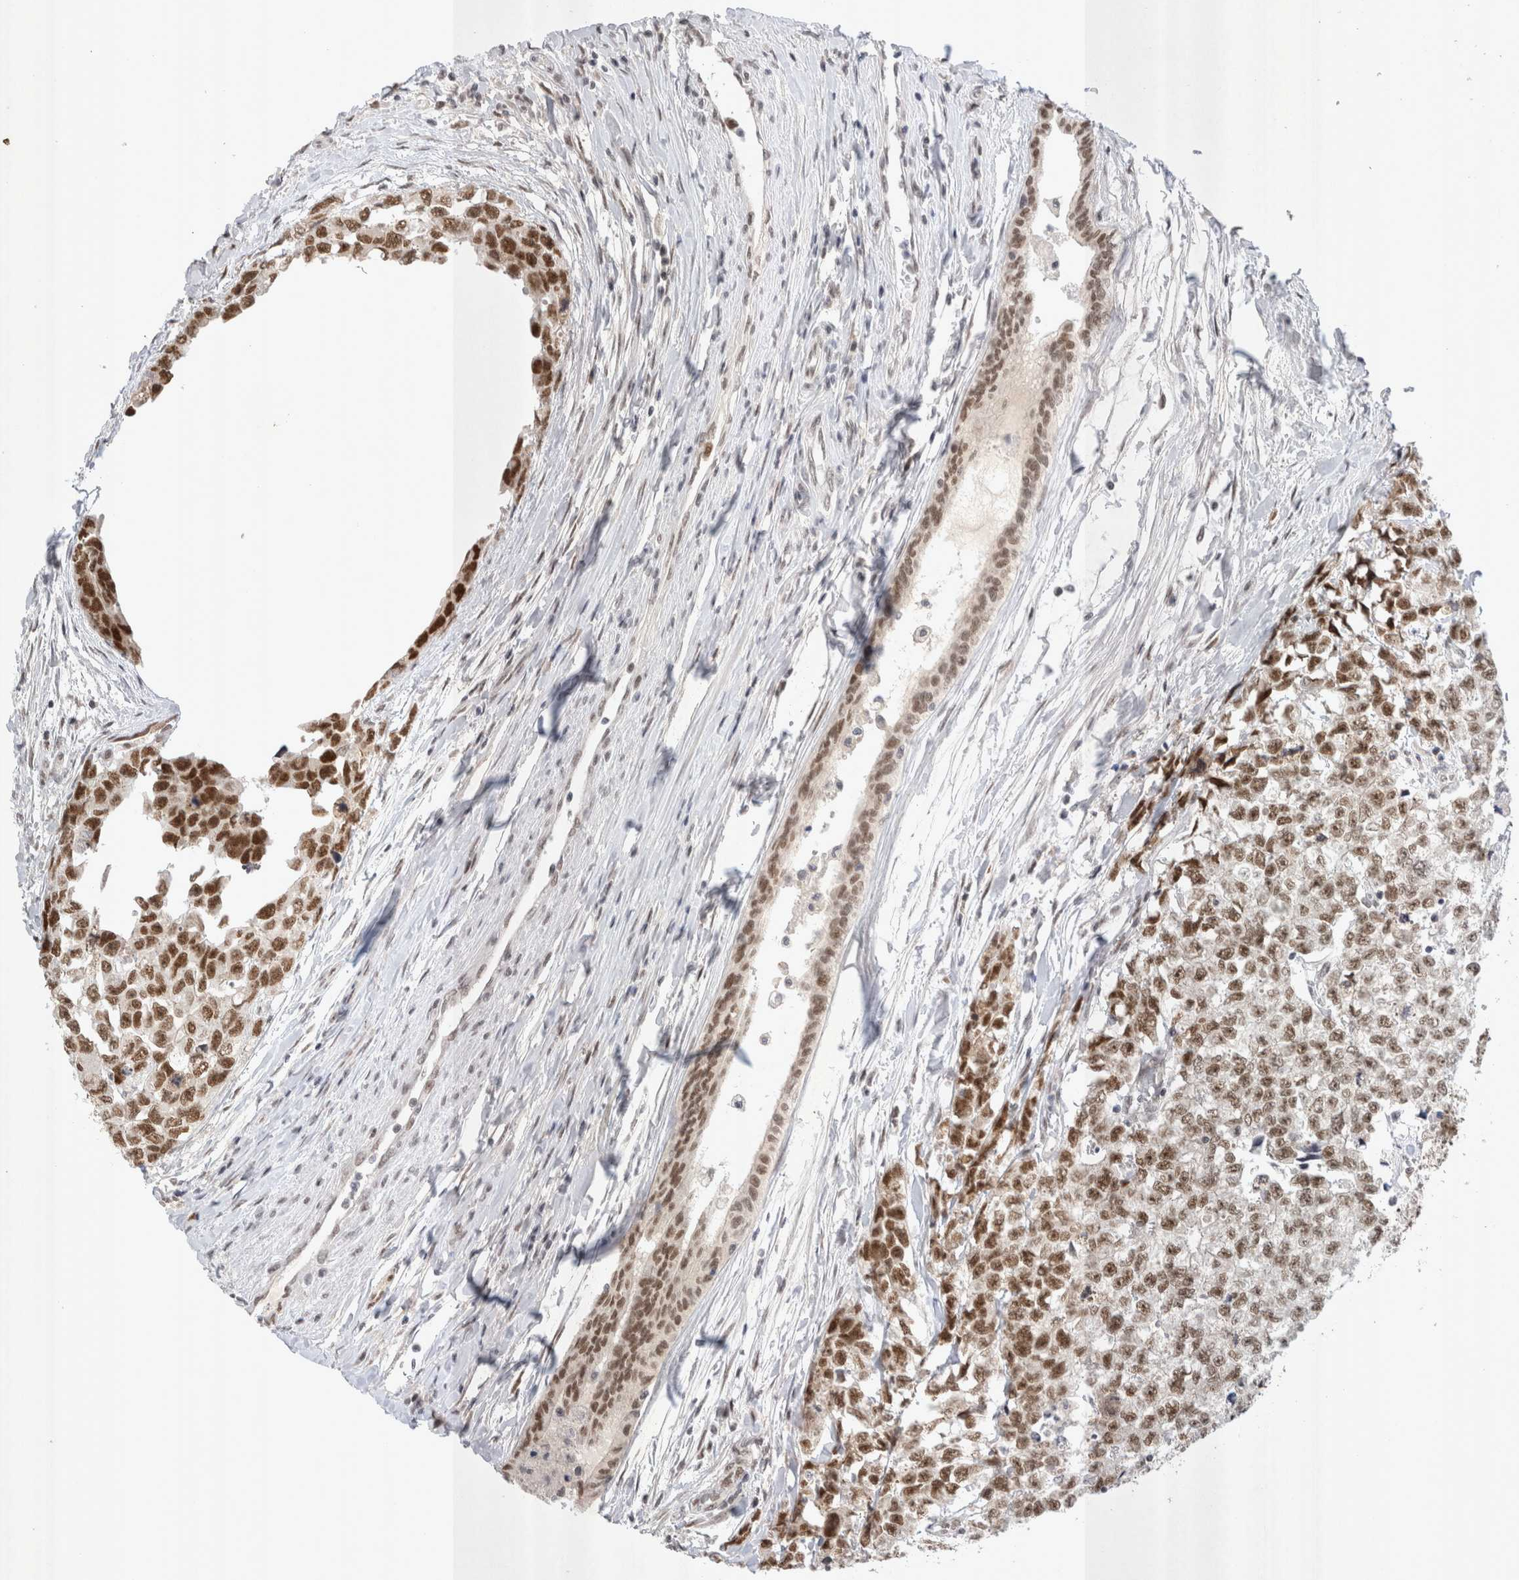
{"staining": {"intensity": "moderate", "quantity": ">75%", "location": "nuclear"}, "tissue": "testis cancer", "cell_type": "Tumor cells", "image_type": "cancer", "snomed": [{"axis": "morphology", "description": "Carcinoma, Embryonal, NOS"}, {"axis": "topography", "description": "Testis"}], "caption": "An image showing moderate nuclear staining in approximately >75% of tumor cells in testis cancer, as visualized by brown immunohistochemical staining.", "gene": "RECQL4", "patient": {"sex": "male", "age": 28}}